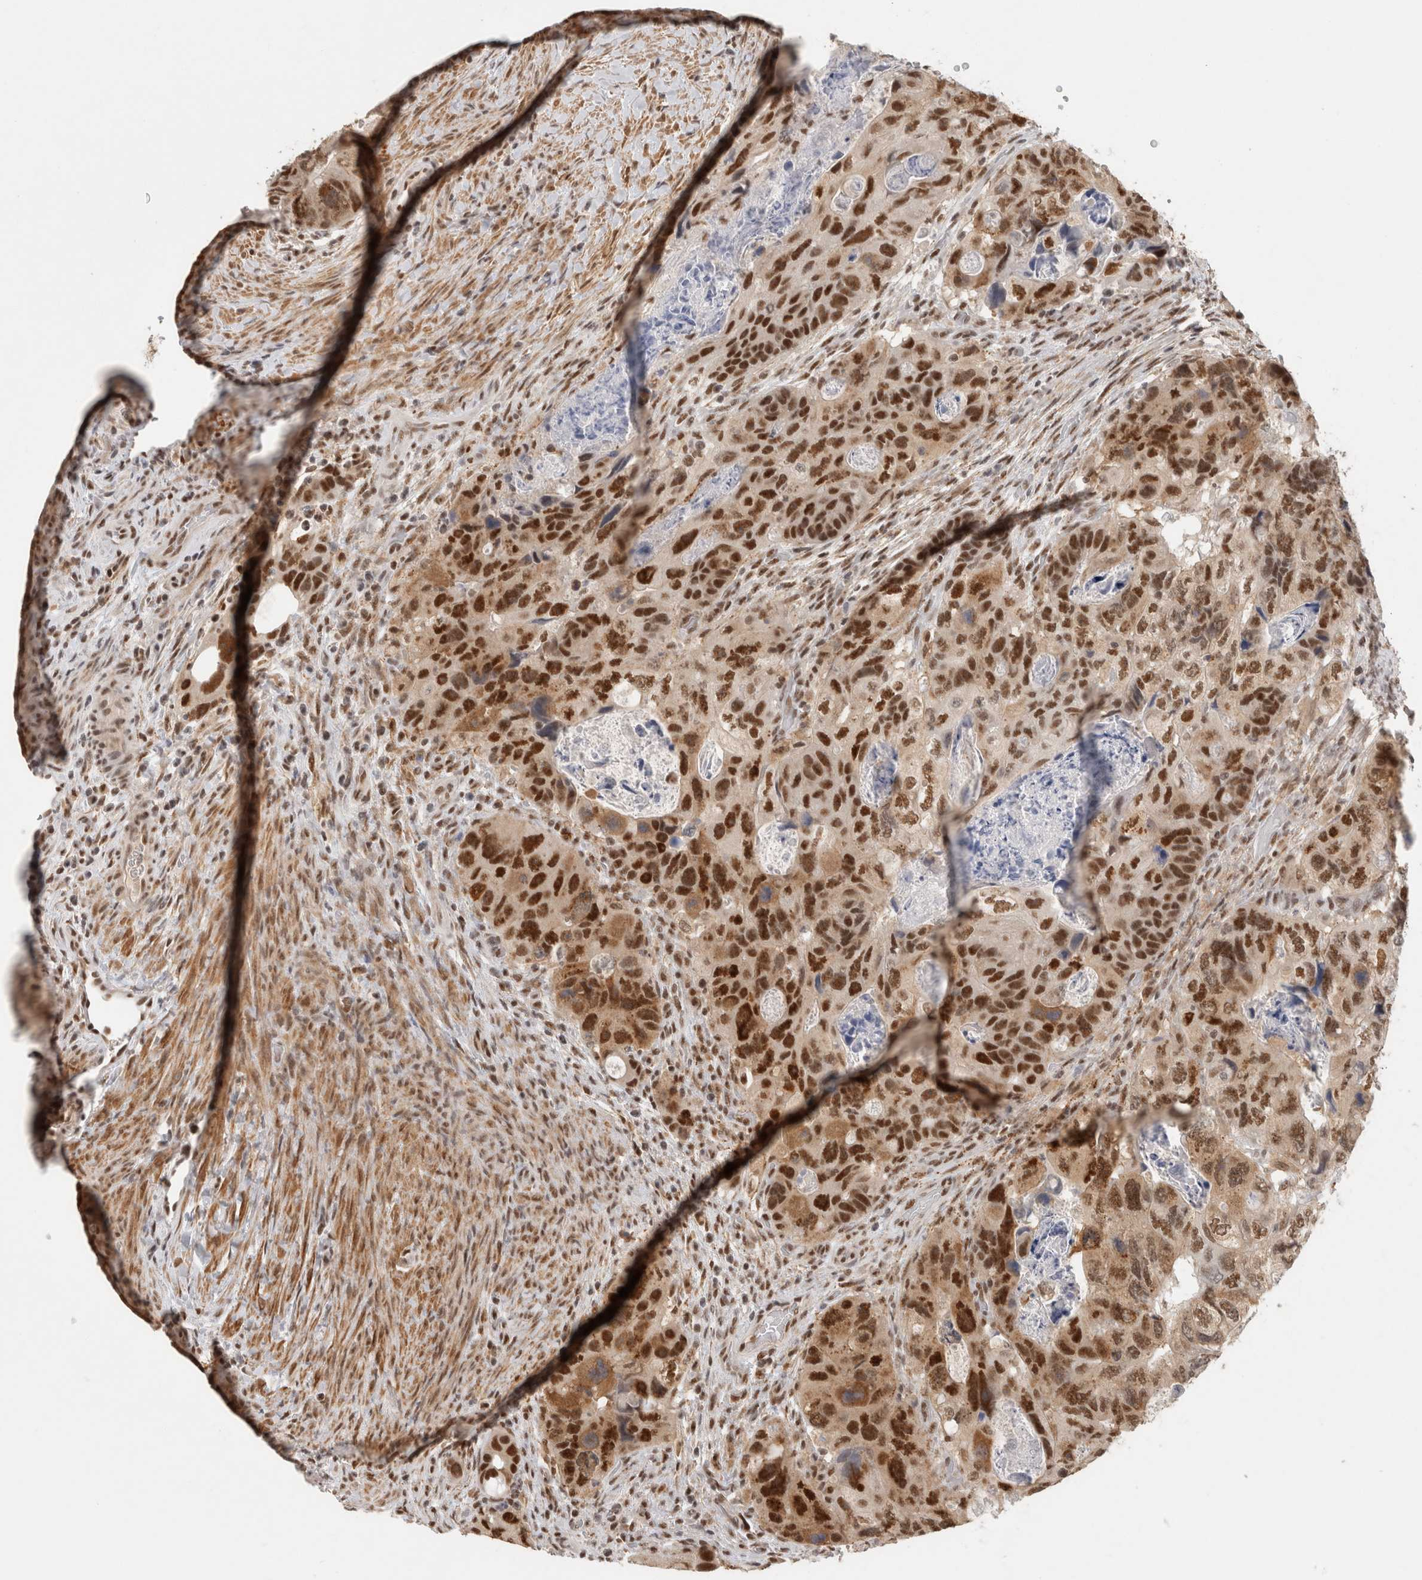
{"staining": {"intensity": "strong", "quantity": ">75%", "location": "nuclear"}, "tissue": "colorectal cancer", "cell_type": "Tumor cells", "image_type": "cancer", "snomed": [{"axis": "morphology", "description": "Adenocarcinoma, NOS"}, {"axis": "topography", "description": "Rectum"}], "caption": "Immunohistochemistry (IHC) image of neoplastic tissue: adenocarcinoma (colorectal) stained using immunohistochemistry reveals high levels of strong protein expression localized specifically in the nuclear of tumor cells, appearing as a nuclear brown color.", "gene": "ZNF830", "patient": {"sex": "male", "age": 59}}